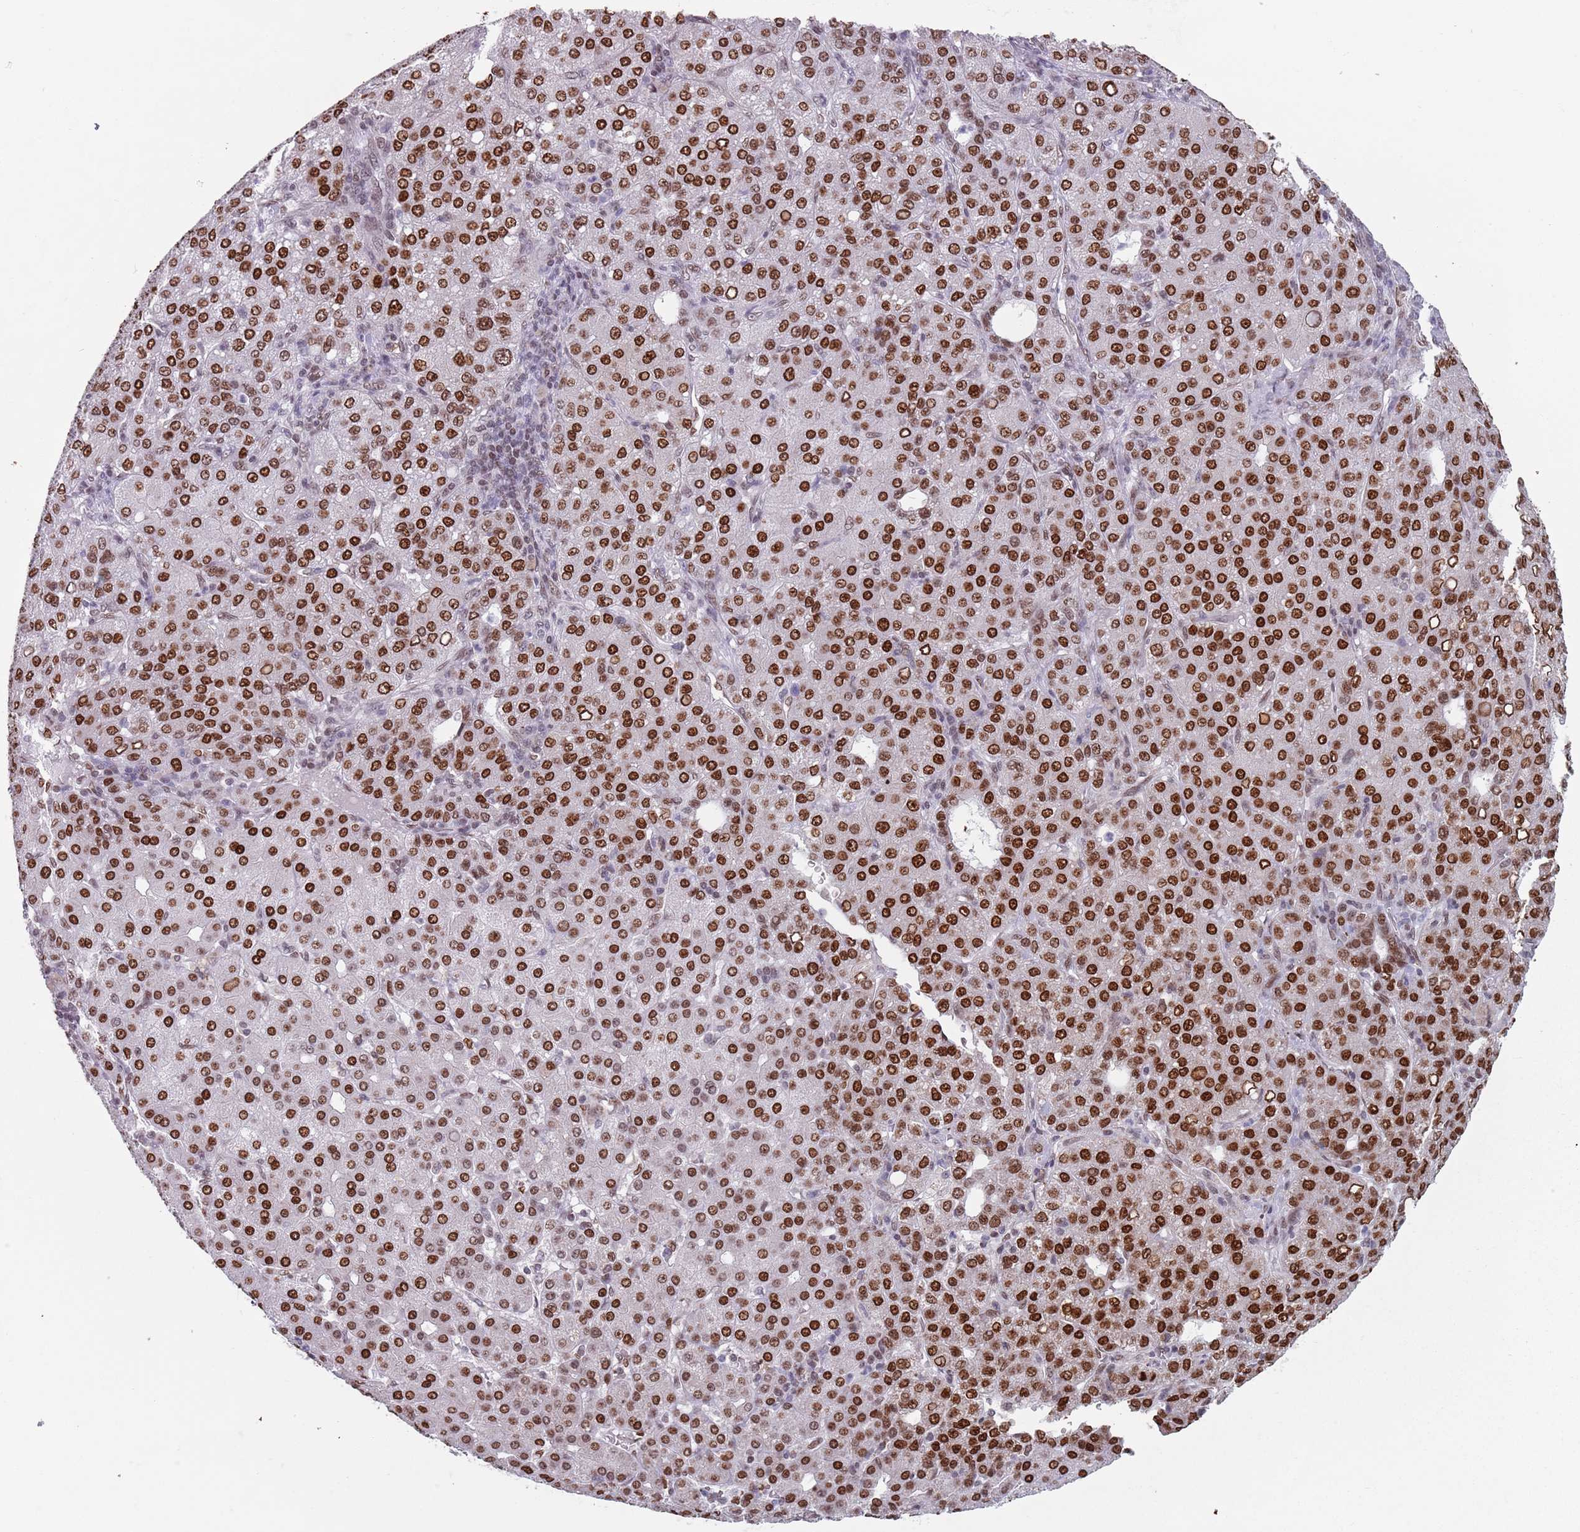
{"staining": {"intensity": "strong", "quantity": ">75%", "location": "nuclear"}, "tissue": "liver cancer", "cell_type": "Tumor cells", "image_type": "cancer", "snomed": [{"axis": "morphology", "description": "Carcinoma, Hepatocellular, NOS"}, {"axis": "topography", "description": "Liver"}], "caption": "A photomicrograph of human liver cancer (hepatocellular carcinoma) stained for a protein displays strong nuclear brown staining in tumor cells.", "gene": "MFSD12", "patient": {"sex": "male", "age": 65}}